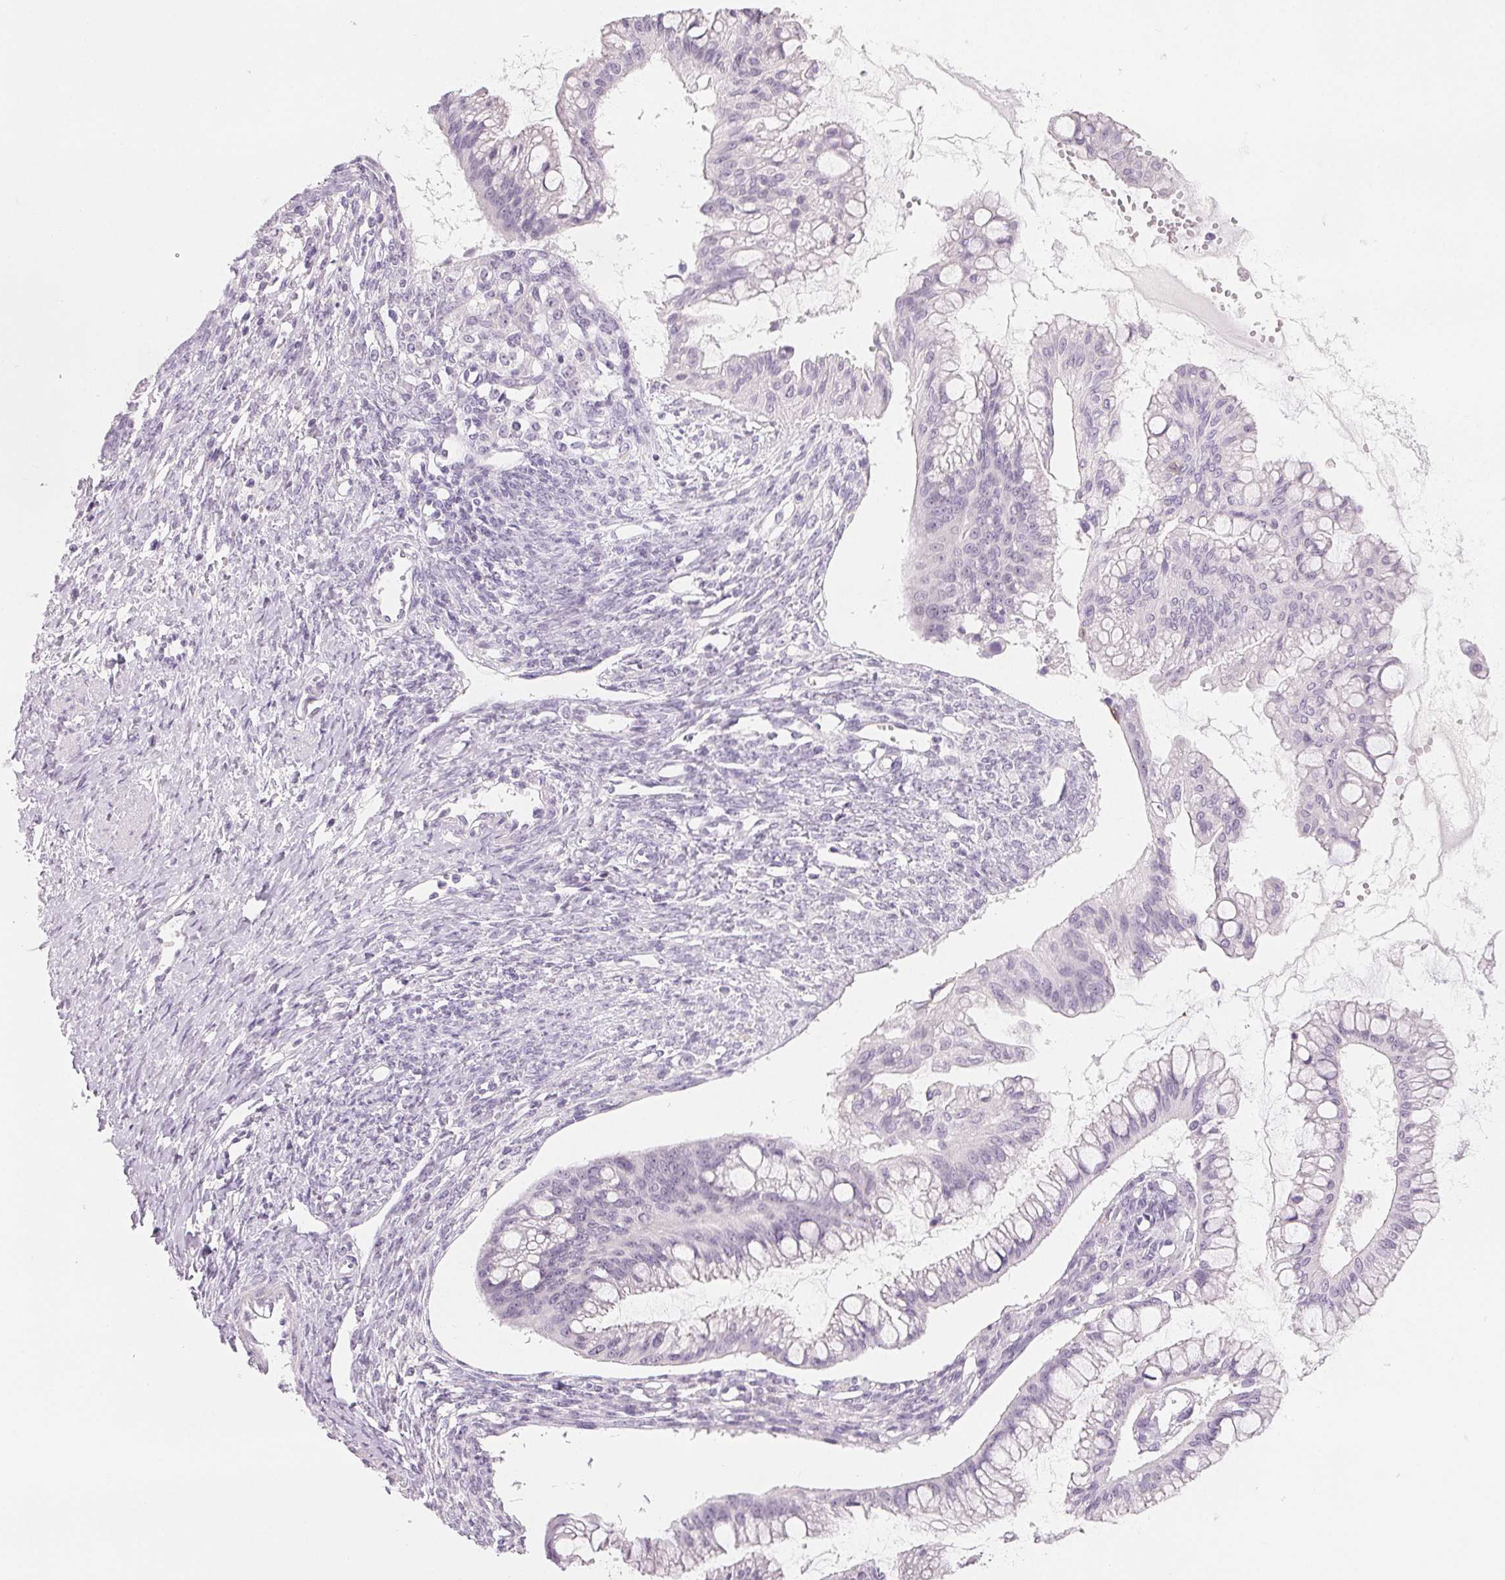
{"staining": {"intensity": "negative", "quantity": "none", "location": "none"}, "tissue": "ovarian cancer", "cell_type": "Tumor cells", "image_type": "cancer", "snomed": [{"axis": "morphology", "description": "Cystadenocarcinoma, mucinous, NOS"}, {"axis": "topography", "description": "Ovary"}], "caption": "Ovarian cancer (mucinous cystadenocarcinoma) was stained to show a protein in brown. There is no significant expression in tumor cells.", "gene": "CD69", "patient": {"sex": "female", "age": 73}}